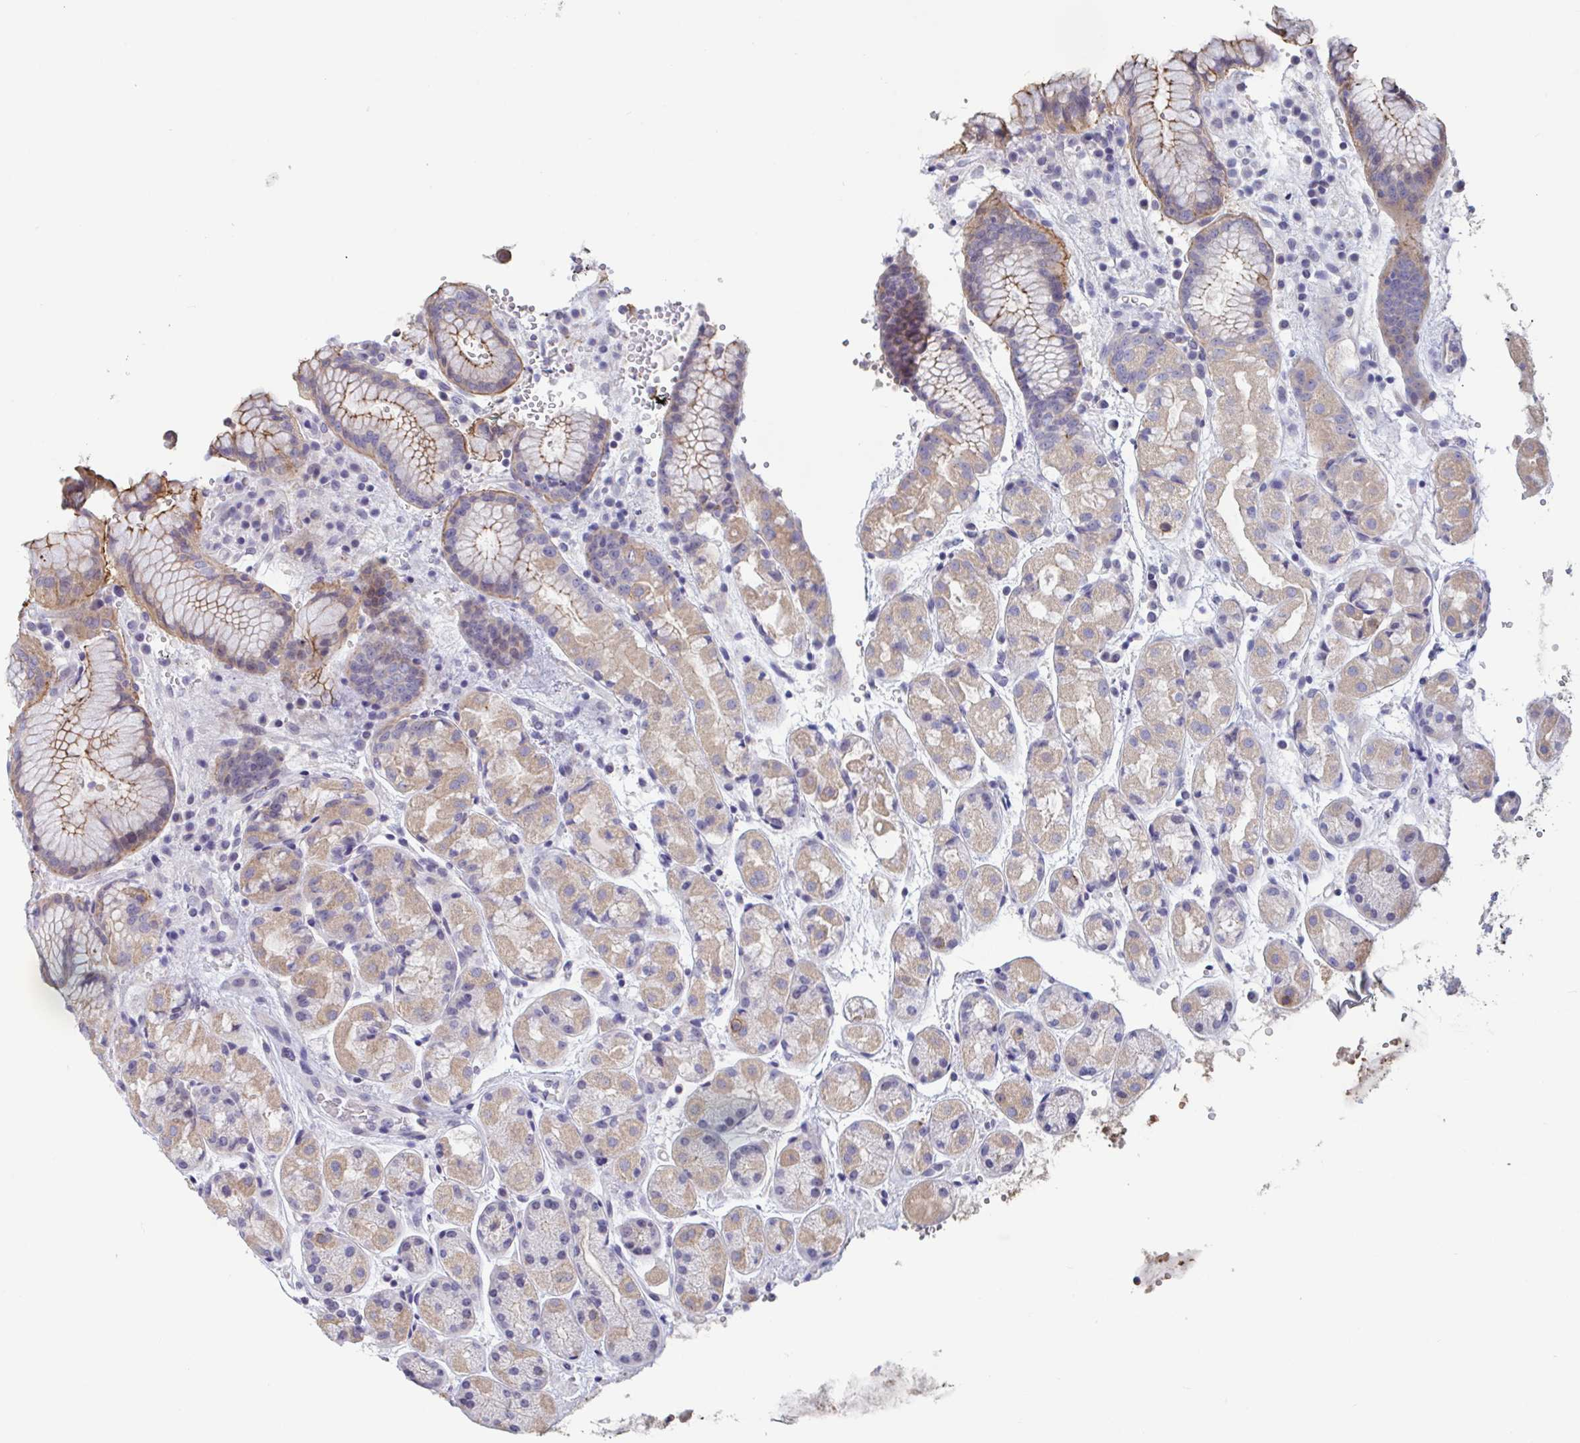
{"staining": {"intensity": "moderate", "quantity": "<25%", "location": "cytoplasmic/membranous"}, "tissue": "stomach", "cell_type": "Glandular cells", "image_type": "normal", "snomed": [{"axis": "morphology", "description": "Normal tissue, NOS"}, {"axis": "topography", "description": "Stomach"}, {"axis": "topography", "description": "Stomach, lower"}], "caption": "The photomicrograph demonstrates staining of normal stomach, revealing moderate cytoplasmic/membranous protein staining (brown color) within glandular cells.", "gene": "UNKL", "patient": {"sex": "female", "age": 56}}